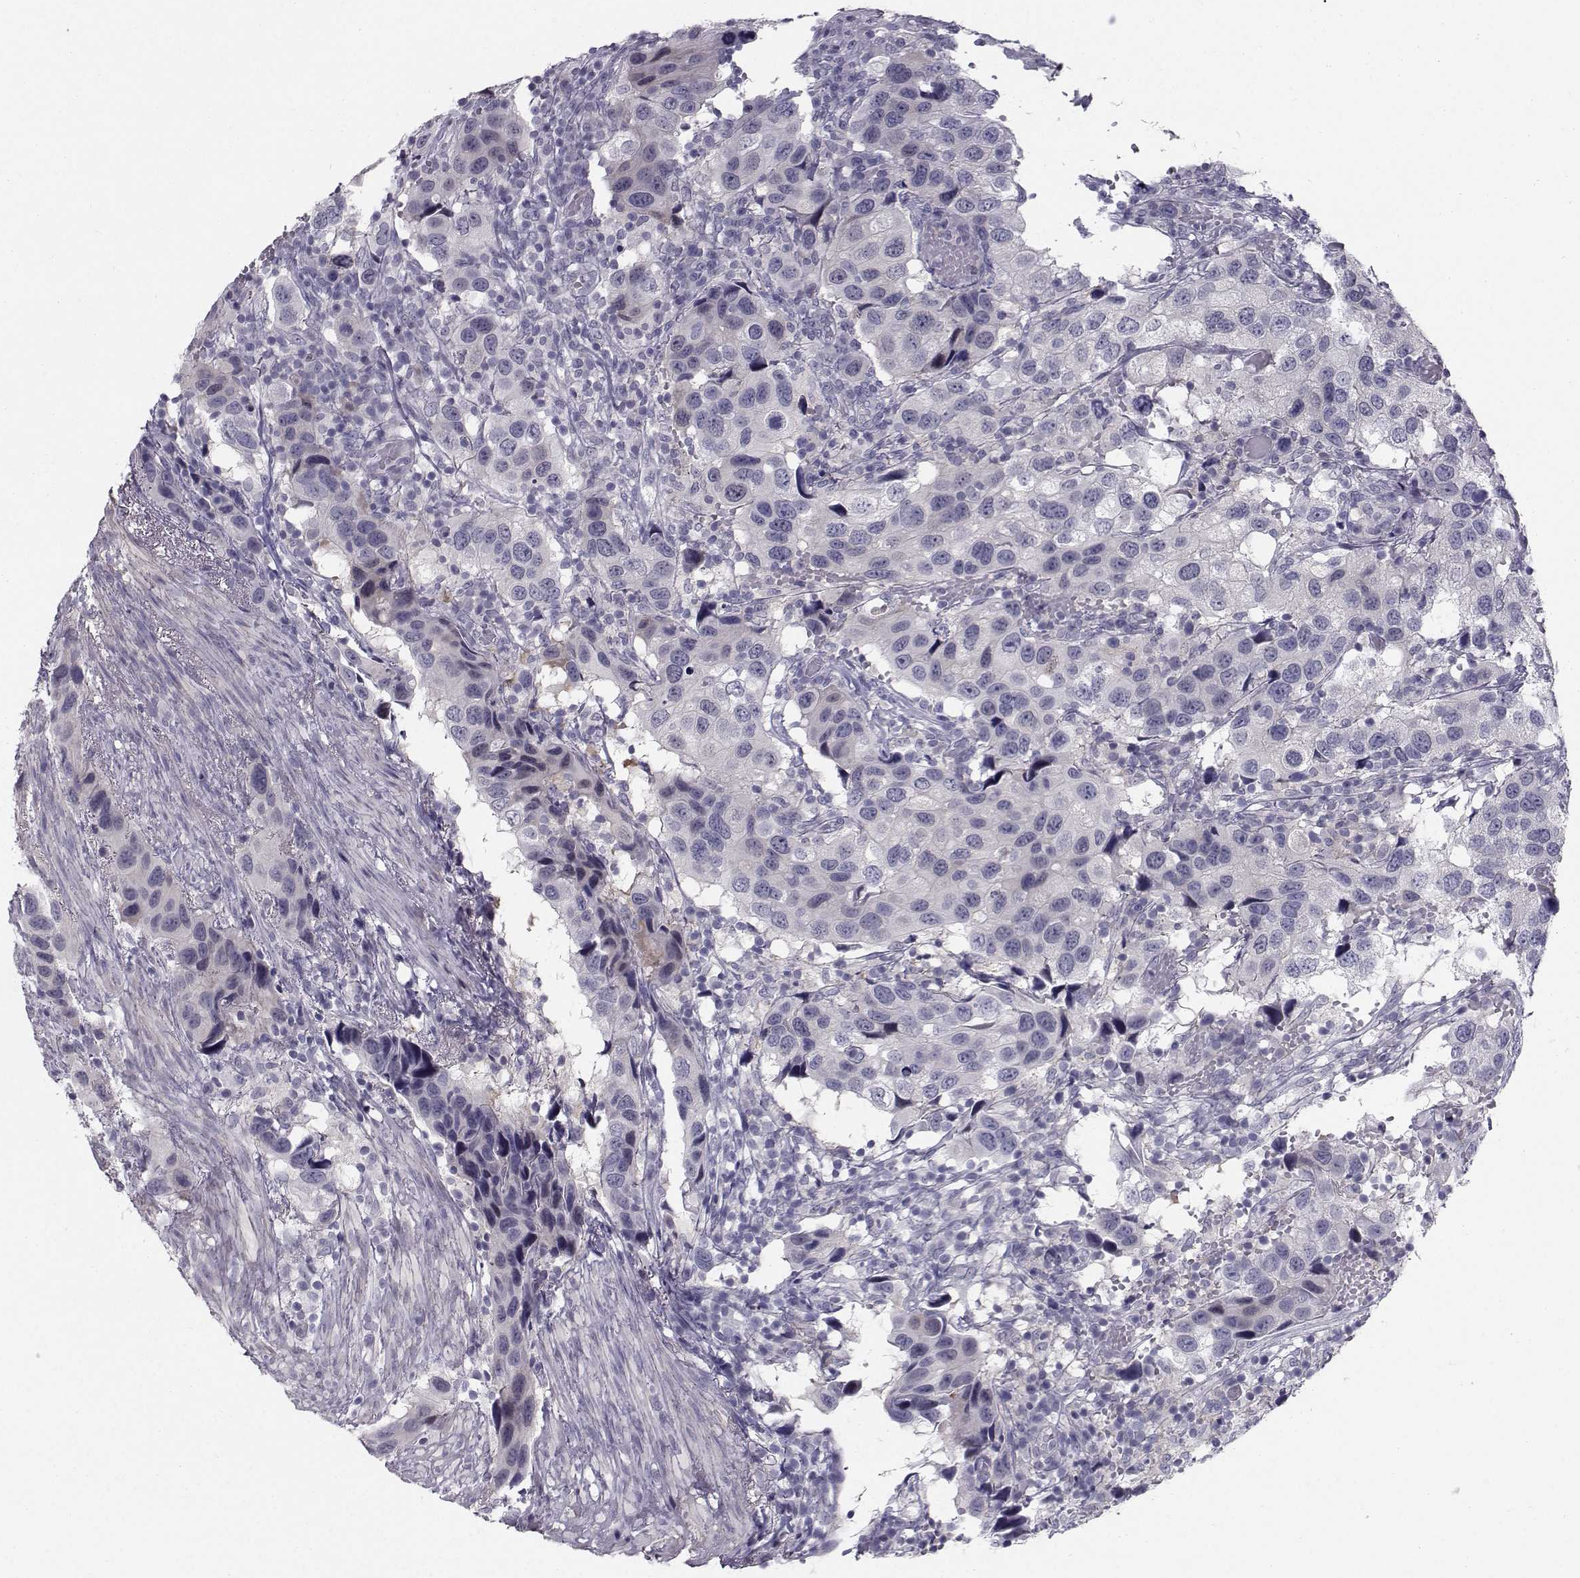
{"staining": {"intensity": "negative", "quantity": "none", "location": "none"}, "tissue": "urothelial cancer", "cell_type": "Tumor cells", "image_type": "cancer", "snomed": [{"axis": "morphology", "description": "Urothelial carcinoma, High grade"}, {"axis": "topography", "description": "Urinary bladder"}], "caption": "IHC photomicrograph of neoplastic tissue: urothelial cancer stained with DAB (3,3'-diaminobenzidine) exhibits no significant protein positivity in tumor cells.", "gene": "SPDYE4", "patient": {"sex": "male", "age": 79}}